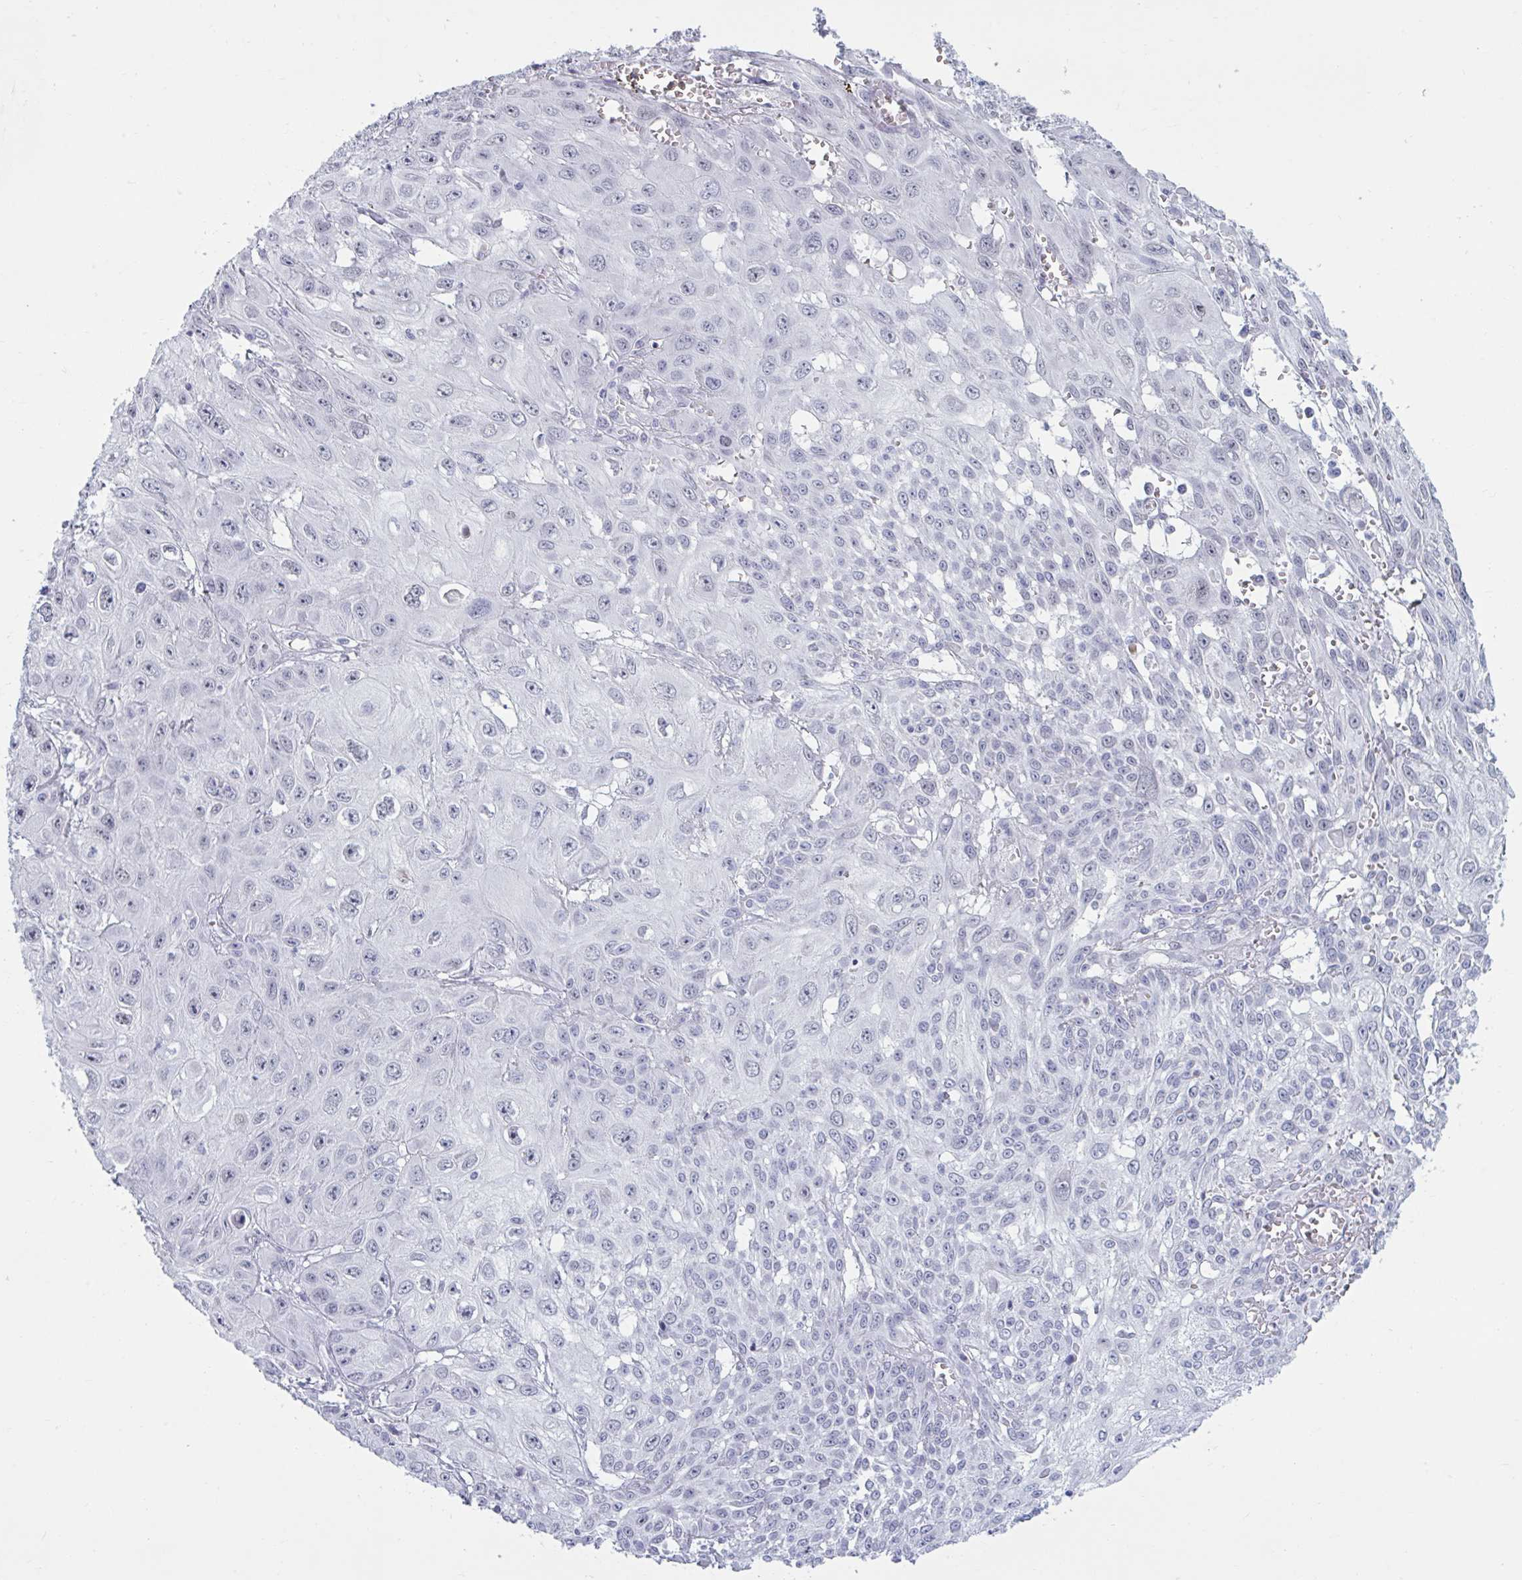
{"staining": {"intensity": "negative", "quantity": "none", "location": "none"}, "tissue": "skin cancer", "cell_type": "Tumor cells", "image_type": "cancer", "snomed": [{"axis": "morphology", "description": "Squamous cell carcinoma, NOS"}, {"axis": "topography", "description": "Skin"}, {"axis": "topography", "description": "Vulva"}], "caption": "Protein analysis of squamous cell carcinoma (skin) reveals no significant staining in tumor cells.", "gene": "MSMB", "patient": {"sex": "female", "age": 71}}